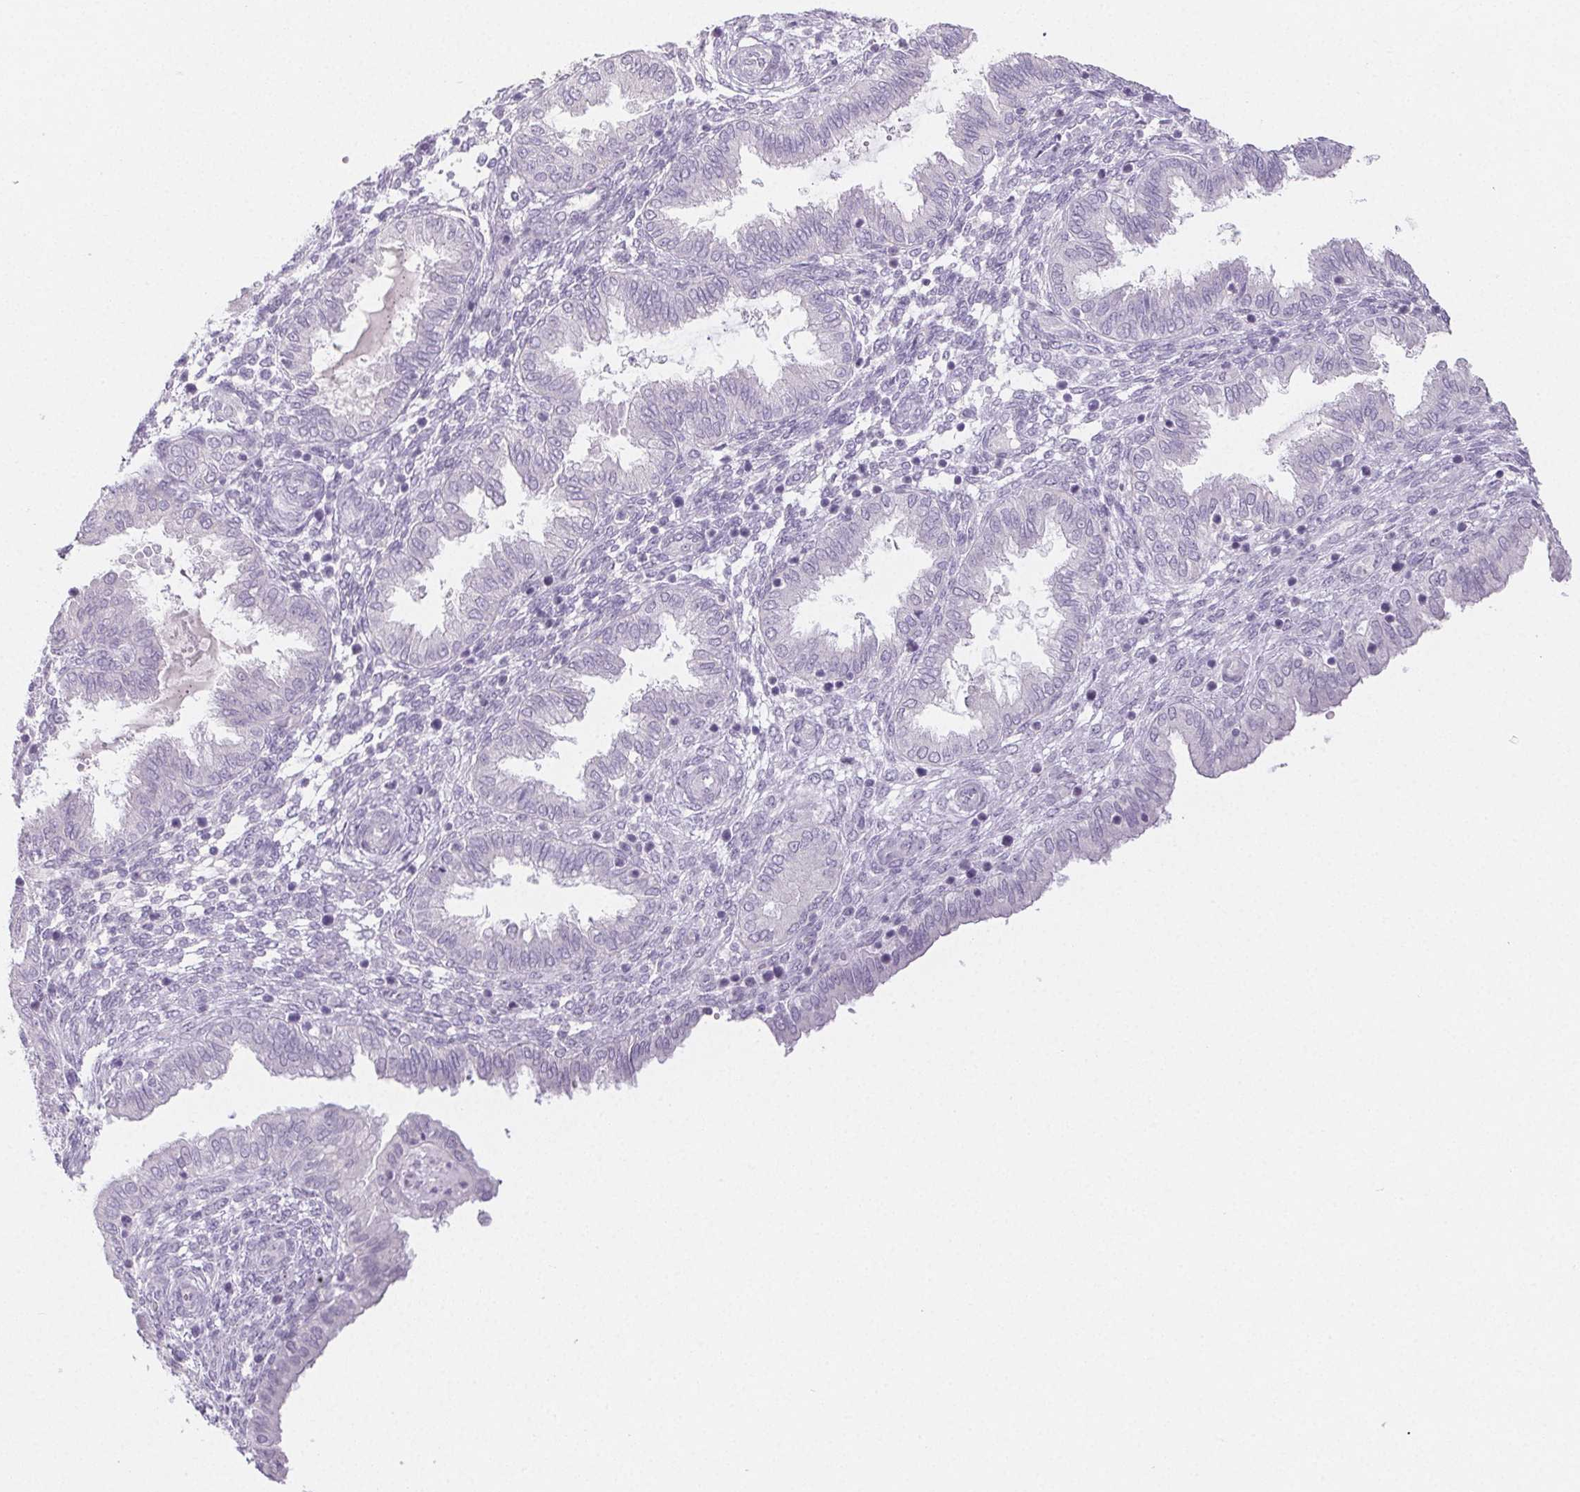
{"staining": {"intensity": "negative", "quantity": "none", "location": "none"}, "tissue": "endometrium", "cell_type": "Cells in endometrial stroma", "image_type": "normal", "snomed": [{"axis": "morphology", "description": "Normal tissue, NOS"}, {"axis": "topography", "description": "Endometrium"}], "caption": "Immunohistochemistry (IHC) micrograph of unremarkable endometrium stained for a protein (brown), which exhibits no staining in cells in endometrial stroma. Brightfield microscopy of immunohistochemistry stained with DAB (3,3'-diaminobenzidine) (brown) and hematoxylin (blue), captured at high magnification.", "gene": "PI3", "patient": {"sex": "female", "age": 33}}